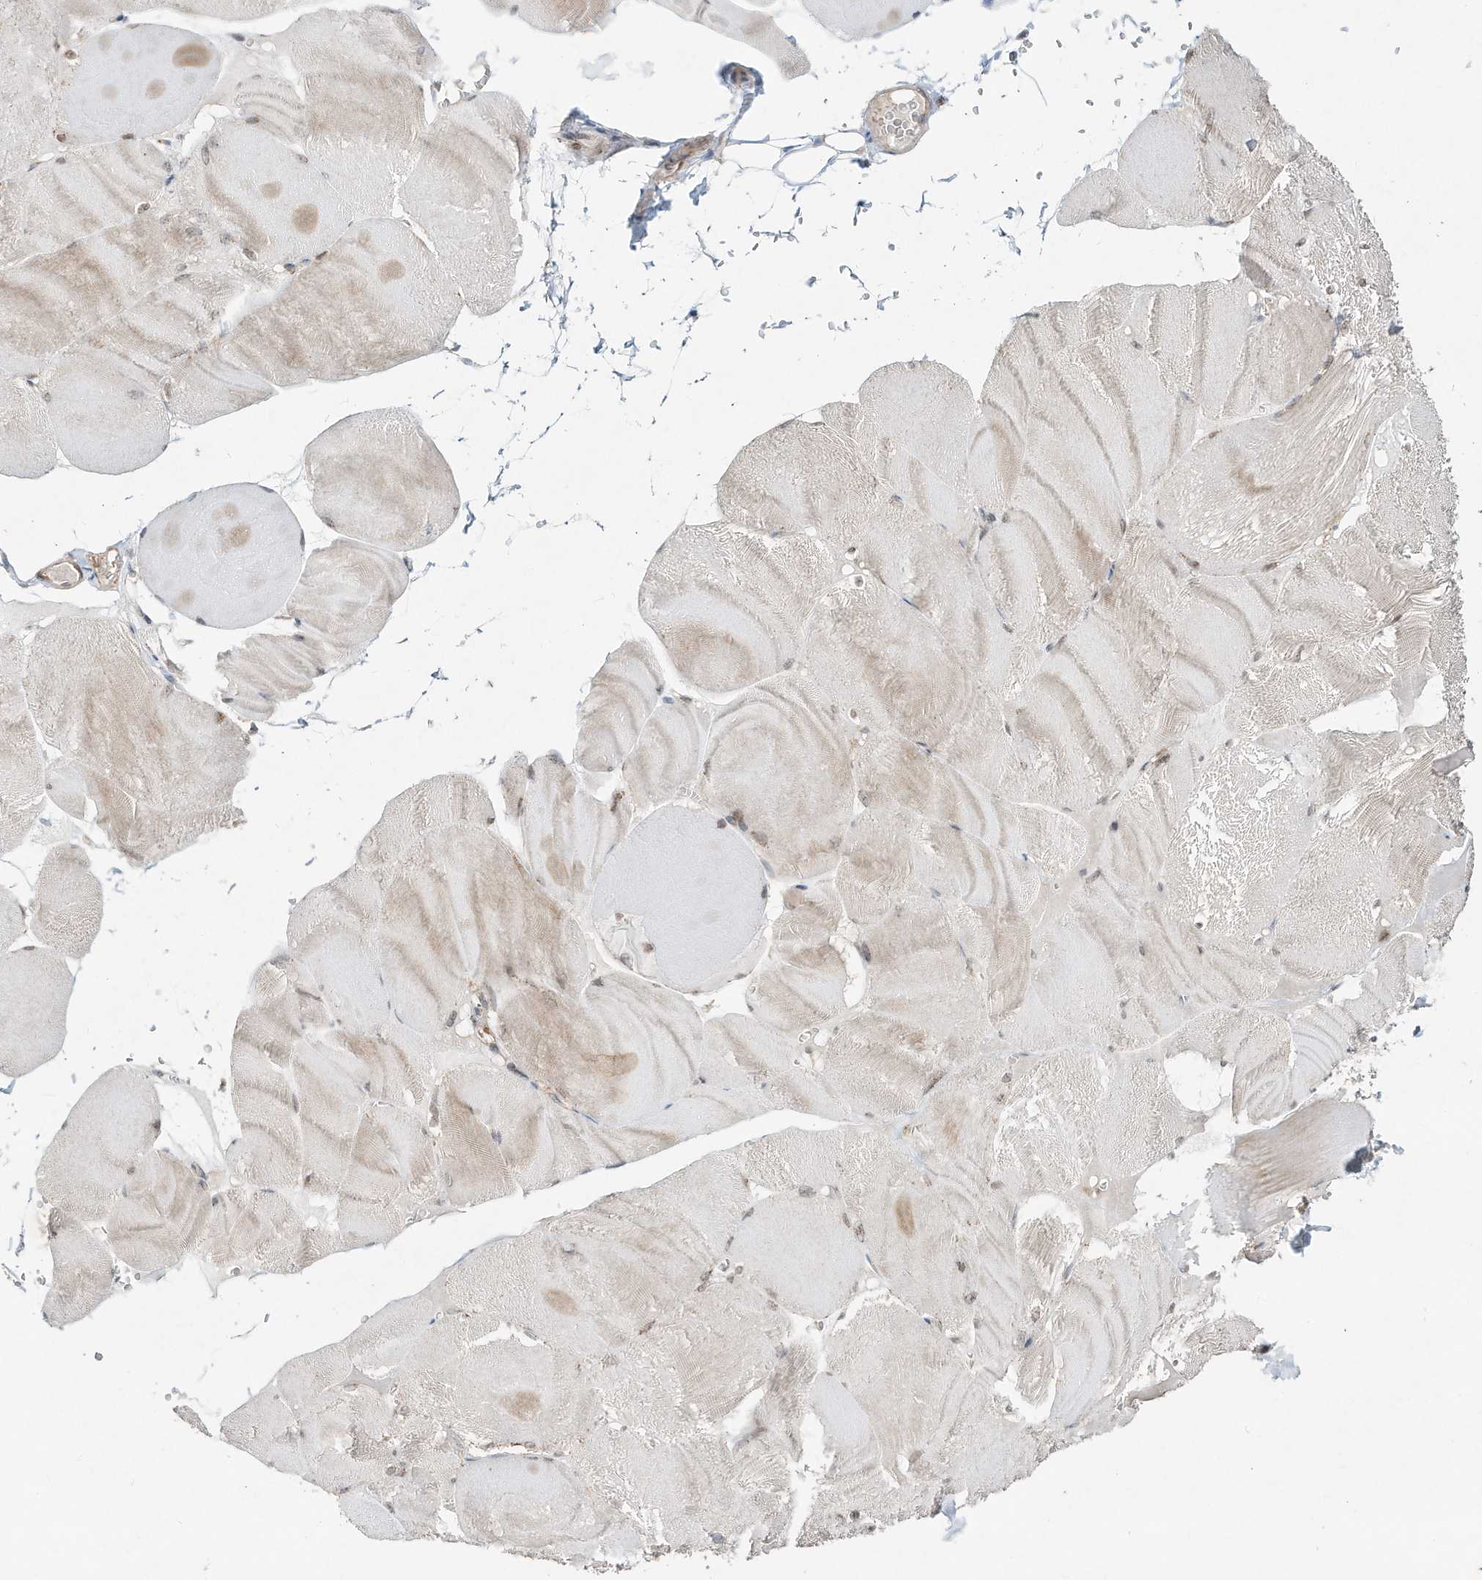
{"staining": {"intensity": "moderate", "quantity": "25%-75%", "location": "cytoplasmic/membranous,nuclear"}, "tissue": "skeletal muscle", "cell_type": "Myocytes", "image_type": "normal", "snomed": [{"axis": "morphology", "description": "Normal tissue, NOS"}, {"axis": "morphology", "description": "Basal cell carcinoma"}, {"axis": "topography", "description": "Skeletal muscle"}], "caption": "The histopathology image displays staining of unremarkable skeletal muscle, revealing moderate cytoplasmic/membranous,nuclear protein staining (brown color) within myocytes.", "gene": "CUX1", "patient": {"sex": "female", "age": 64}}